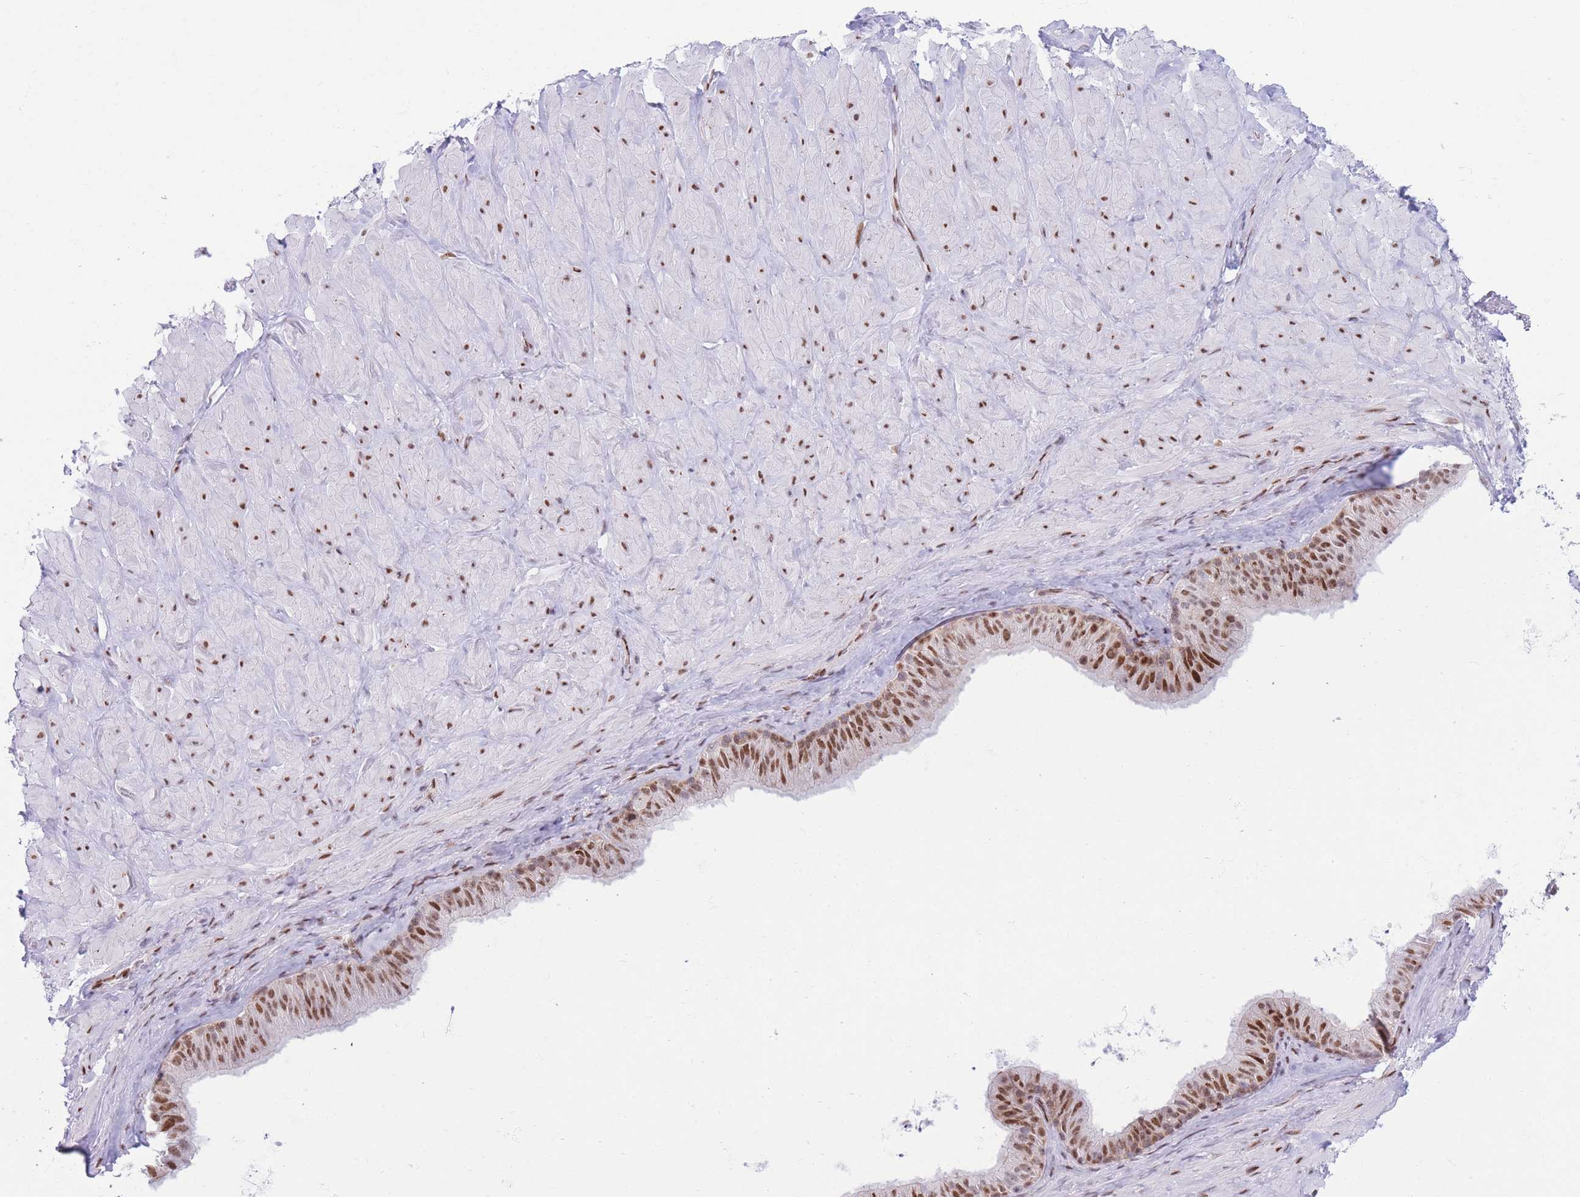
{"staining": {"intensity": "negative", "quantity": "none", "location": "none"}, "tissue": "soft tissue", "cell_type": "Chondrocytes", "image_type": "normal", "snomed": [{"axis": "morphology", "description": "Normal tissue, NOS"}, {"axis": "topography", "description": "Soft tissue"}, {"axis": "topography", "description": "Vascular tissue"}], "caption": "An image of soft tissue stained for a protein demonstrates no brown staining in chondrocytes.", "gene": "DNAJC3", "patient": {"sex": "male", "age": 41}}